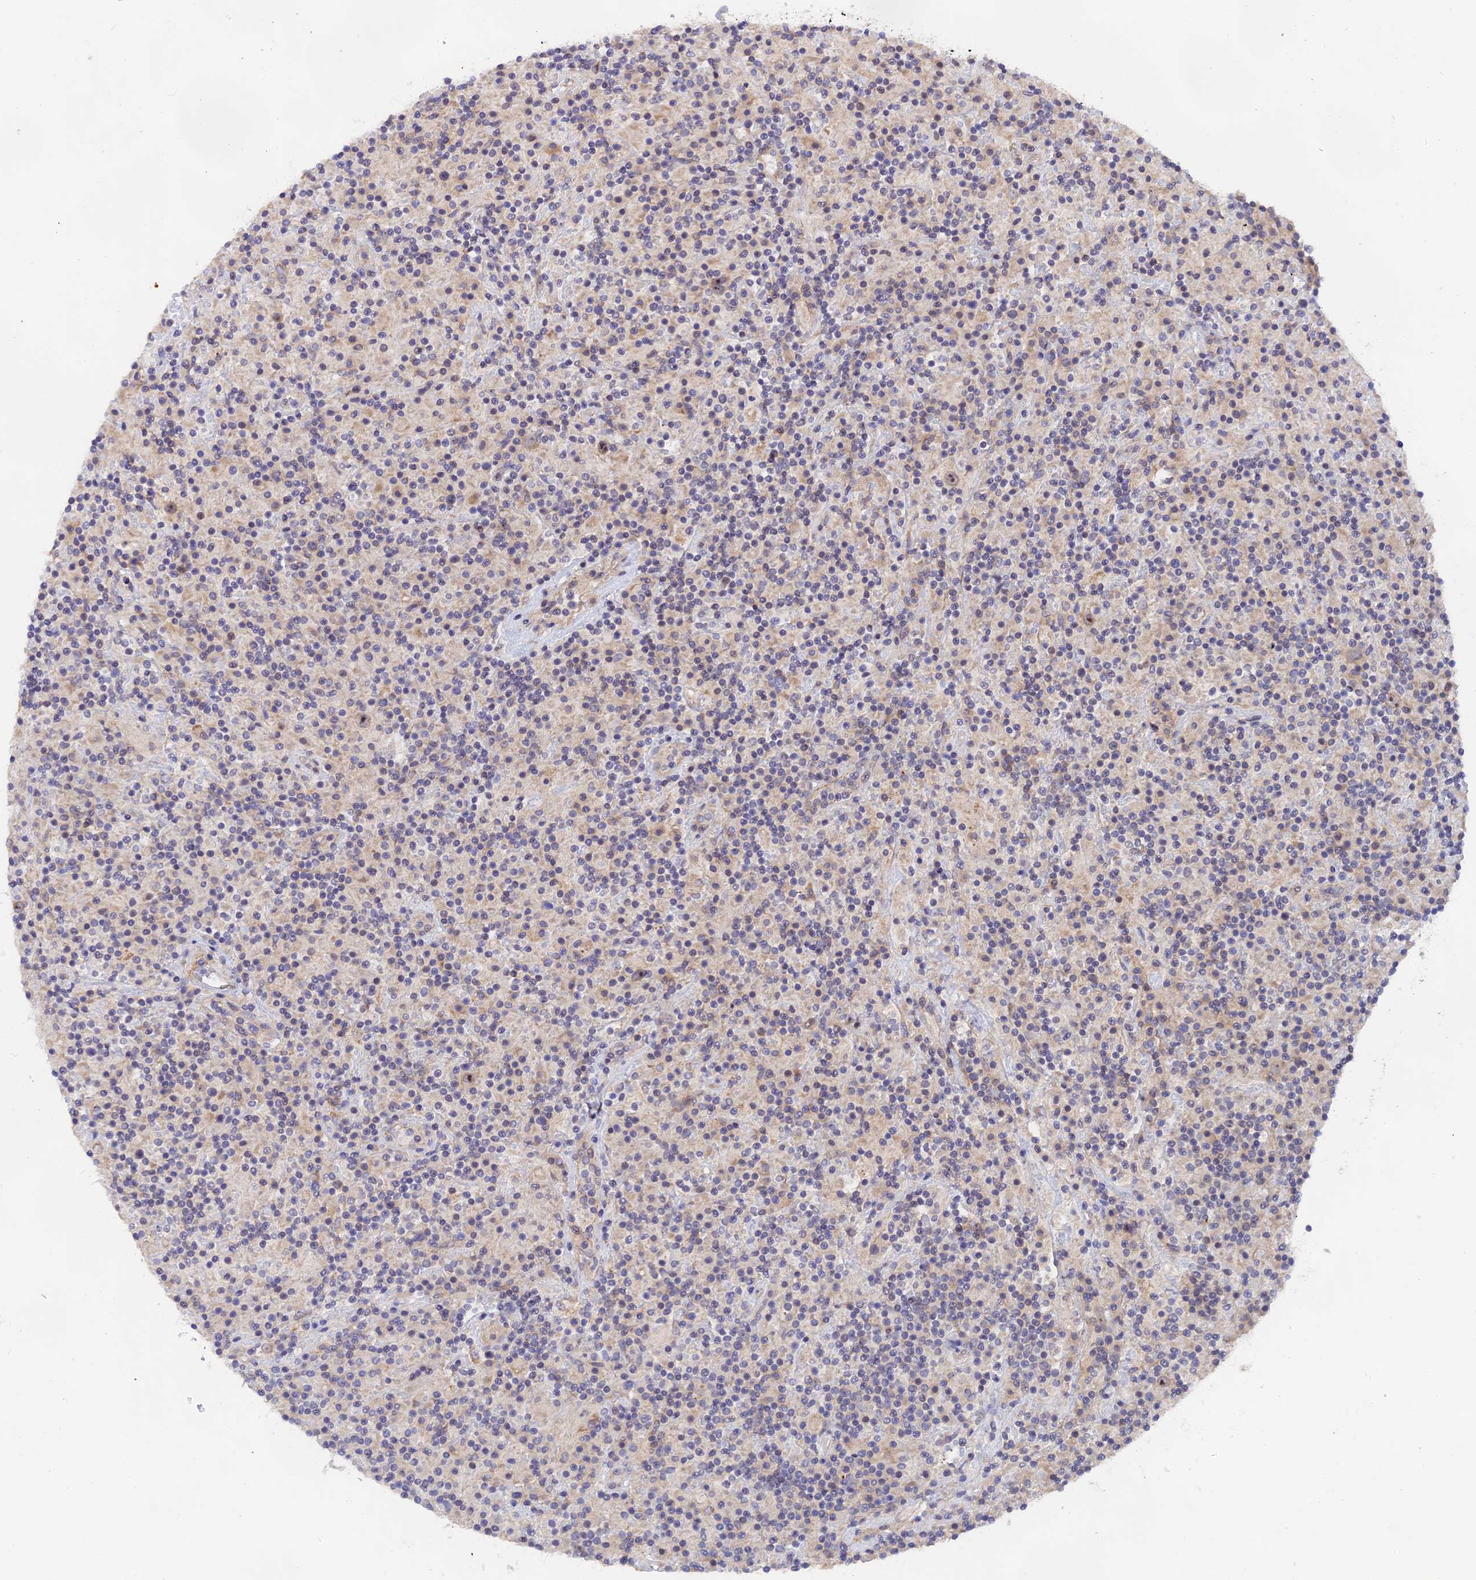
{"staining": {"intensity": "weak", "quantity": ">75%", "location": "cytoplasmic/membranous,nuclear"}, "tissue": "lymphoma", "cell_type": "Tumor cells", "image_type": "cancer", "snomed": [{"axis": "morphology", "description": "Hodgkin's disease, NOS"}, {"axis": "topography", "description": "Lymph node"}], "caption": "Brown immunohistochemical staining in human Hodgkin's disease displays weak cytoplasmic/membranous and nuclear positivity in about >75% of tumor cells.", "gene": "TENT4B", "patient": {"sex": "male", "age": 70}}